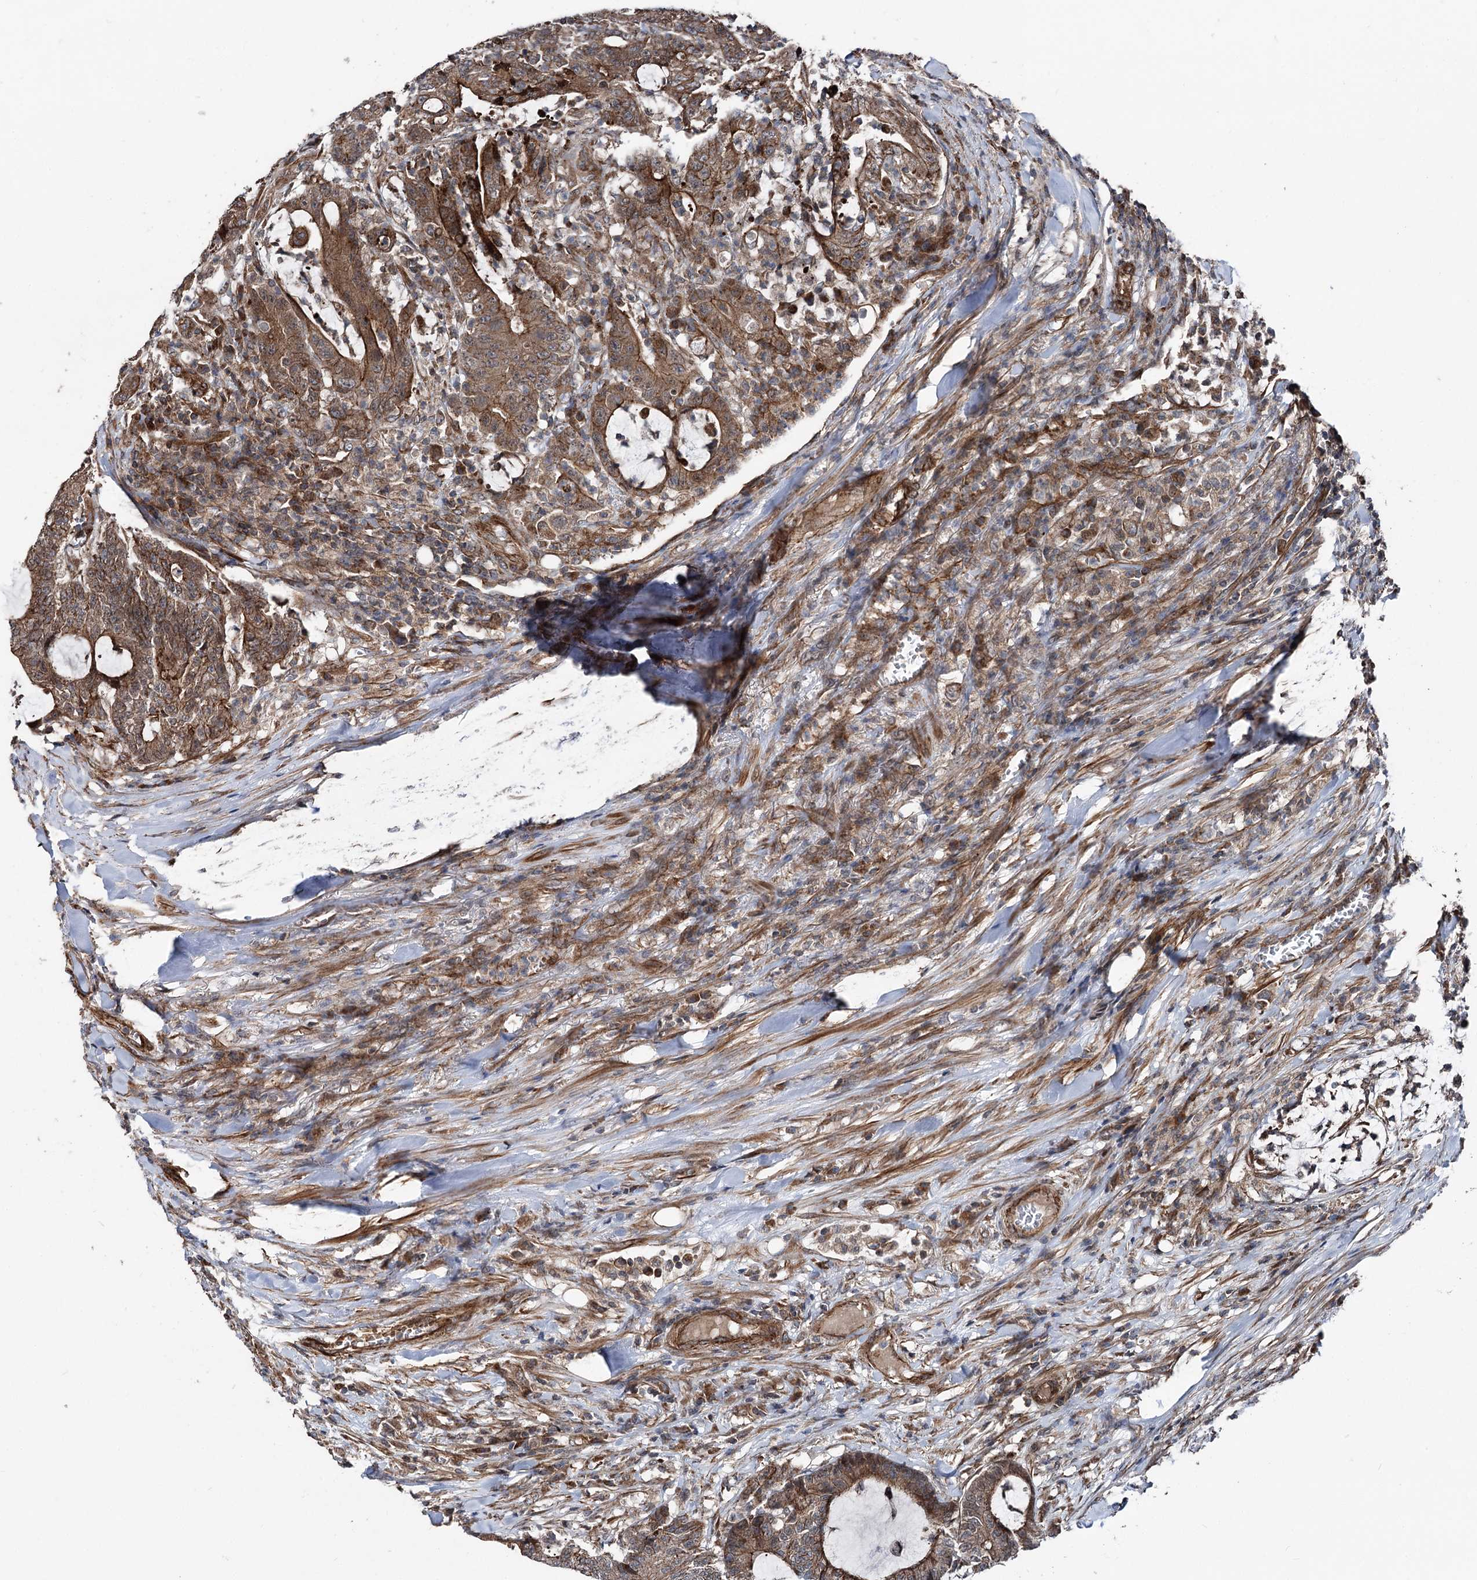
{"staining": {"intensity": "moderate", "quantity": ">75%", "location": "cytoplasmic/membranous"}, "tissue": "colorectal cancer", "cell_type": "Tumor cells", "image_type": "cancer", "snomed": [{"axis": "morphology", "description": "Adenocarcinoma, NOS"}, {"axis": "topography", "description": "Colon"}], "caption": "Colorectal adenocarcinoma stained with IHC reveals moderate cytoplasmic/membranous positivity in approximately >75% of tumor cells.", "gene": "ITFG2", "patient": {"sex": "female", "age": 84}}